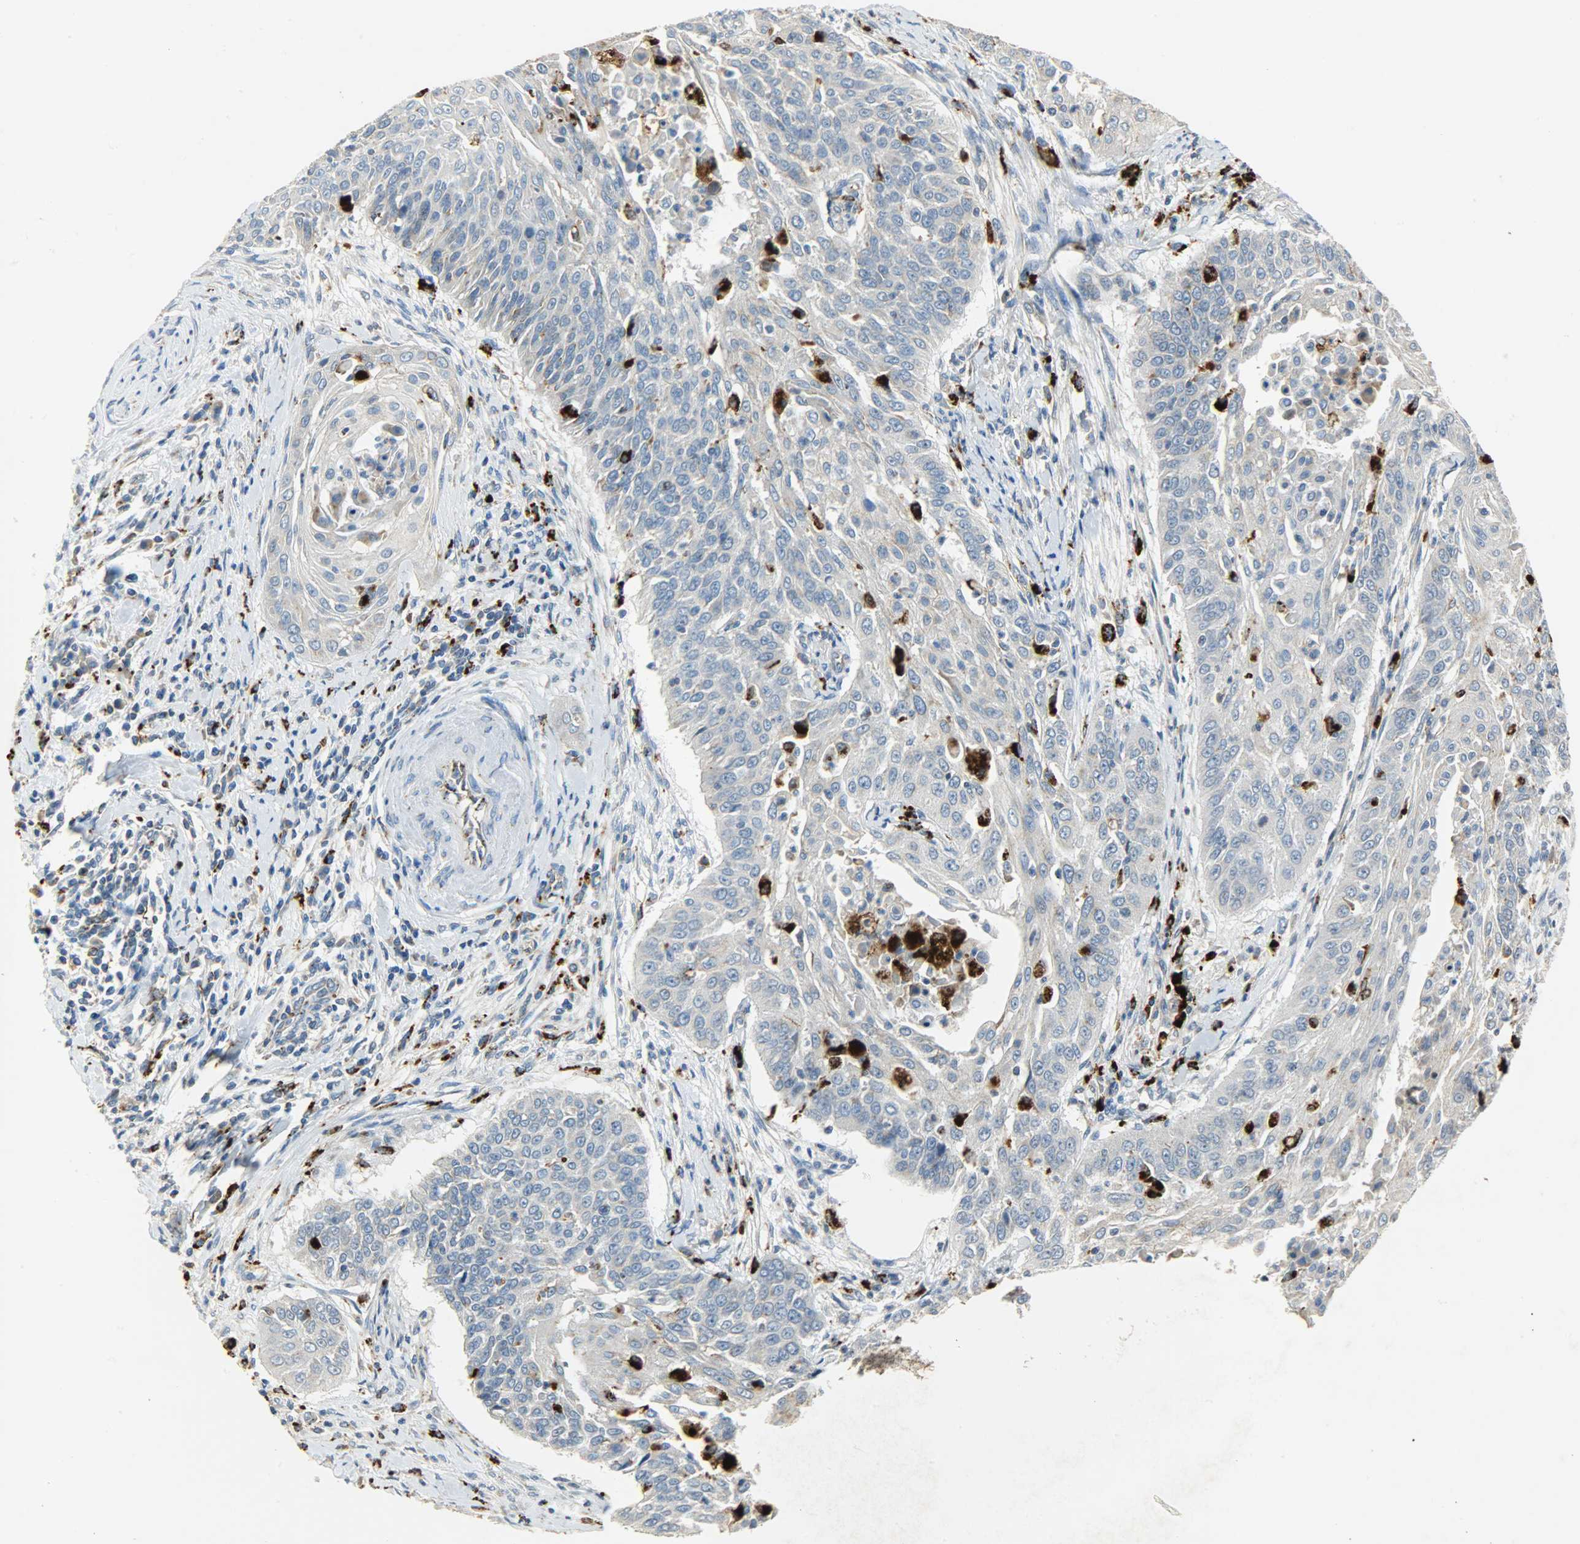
{"staining": {"intensity": "weak", "quantity": "<25%", "location": "cytoplasmic/membranous"}, "tissue": "cervical cancer", "cell_type": "Tumor cells", "image_type": "cancer", "snomed": [{"axis": "morphology", "description": "Squamous cell carcinoma, NOS"}, {"axis": "topography", "description": "Cervix"}], "caption": "DAB immunohistochemical staining of cervical cancer (squamous cell carcinoma) displays no significant expression in tumor cells.", "gene": "ASAH1", "patient": {"sex": "female", "age": 33}}